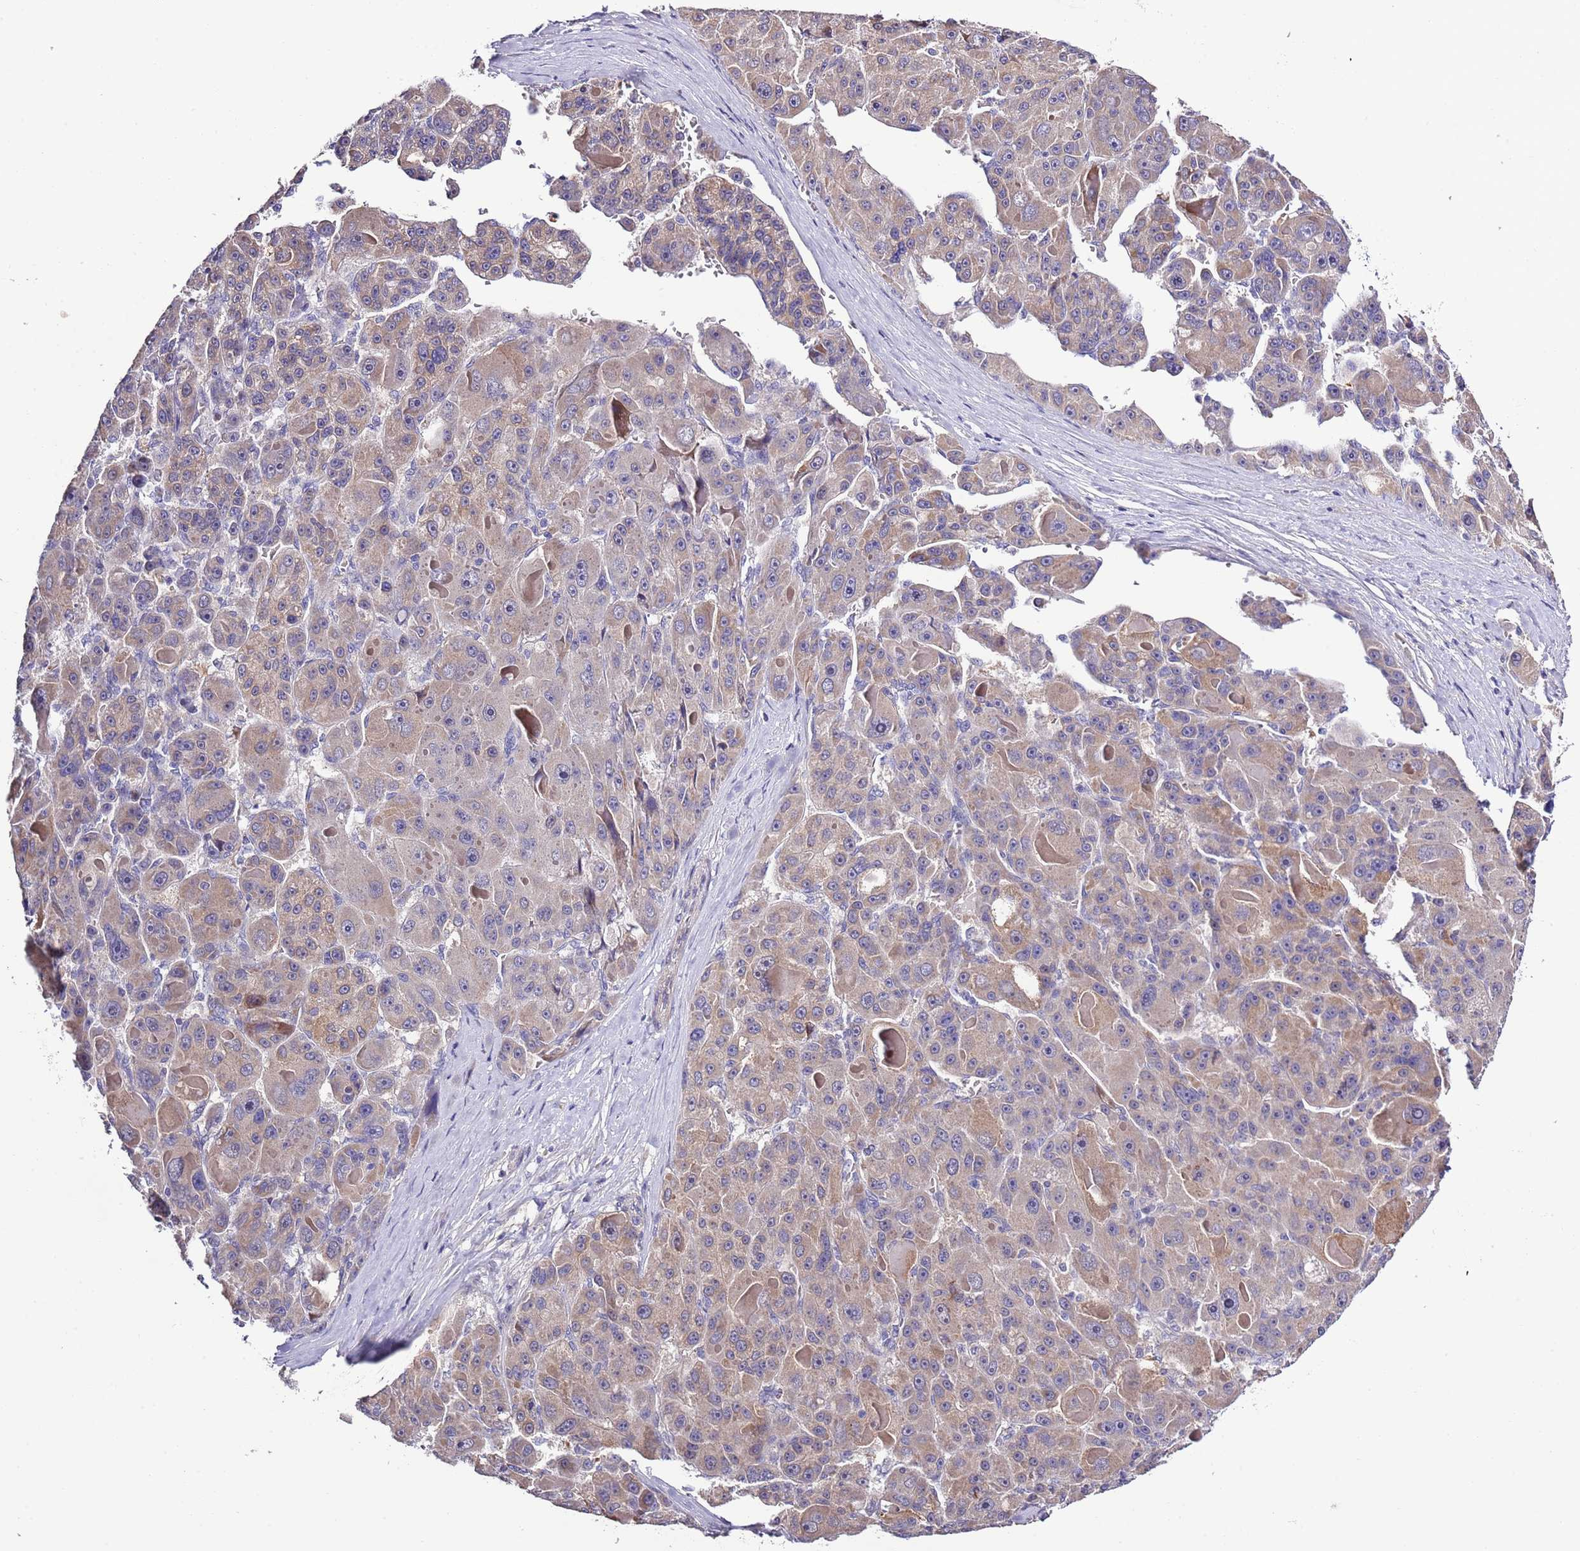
{"staining": {"intensity": "moderate", "quantity": "25%-75%", "location": "cytoplasmic/membranous"}, "tissue": "liver cancer", "cell_type": "Tumor cells", "image_type": "cancer", "snomed": [{"axis": "morphology", "description": "Carcinoma, Hepatocellular, NOS"}, {"axis": "topography", "description": "Liver"}], "caption": "An IHC photomicrograph of tumor tissue is shown. Protein staining in brown shows moderate cytoplasmic/membranous positivity in liver cancer within tumor cells. Nuclei are stained in blue.", "gene": "LIPJ", "patient": {"sex": "male", "age": 76}}